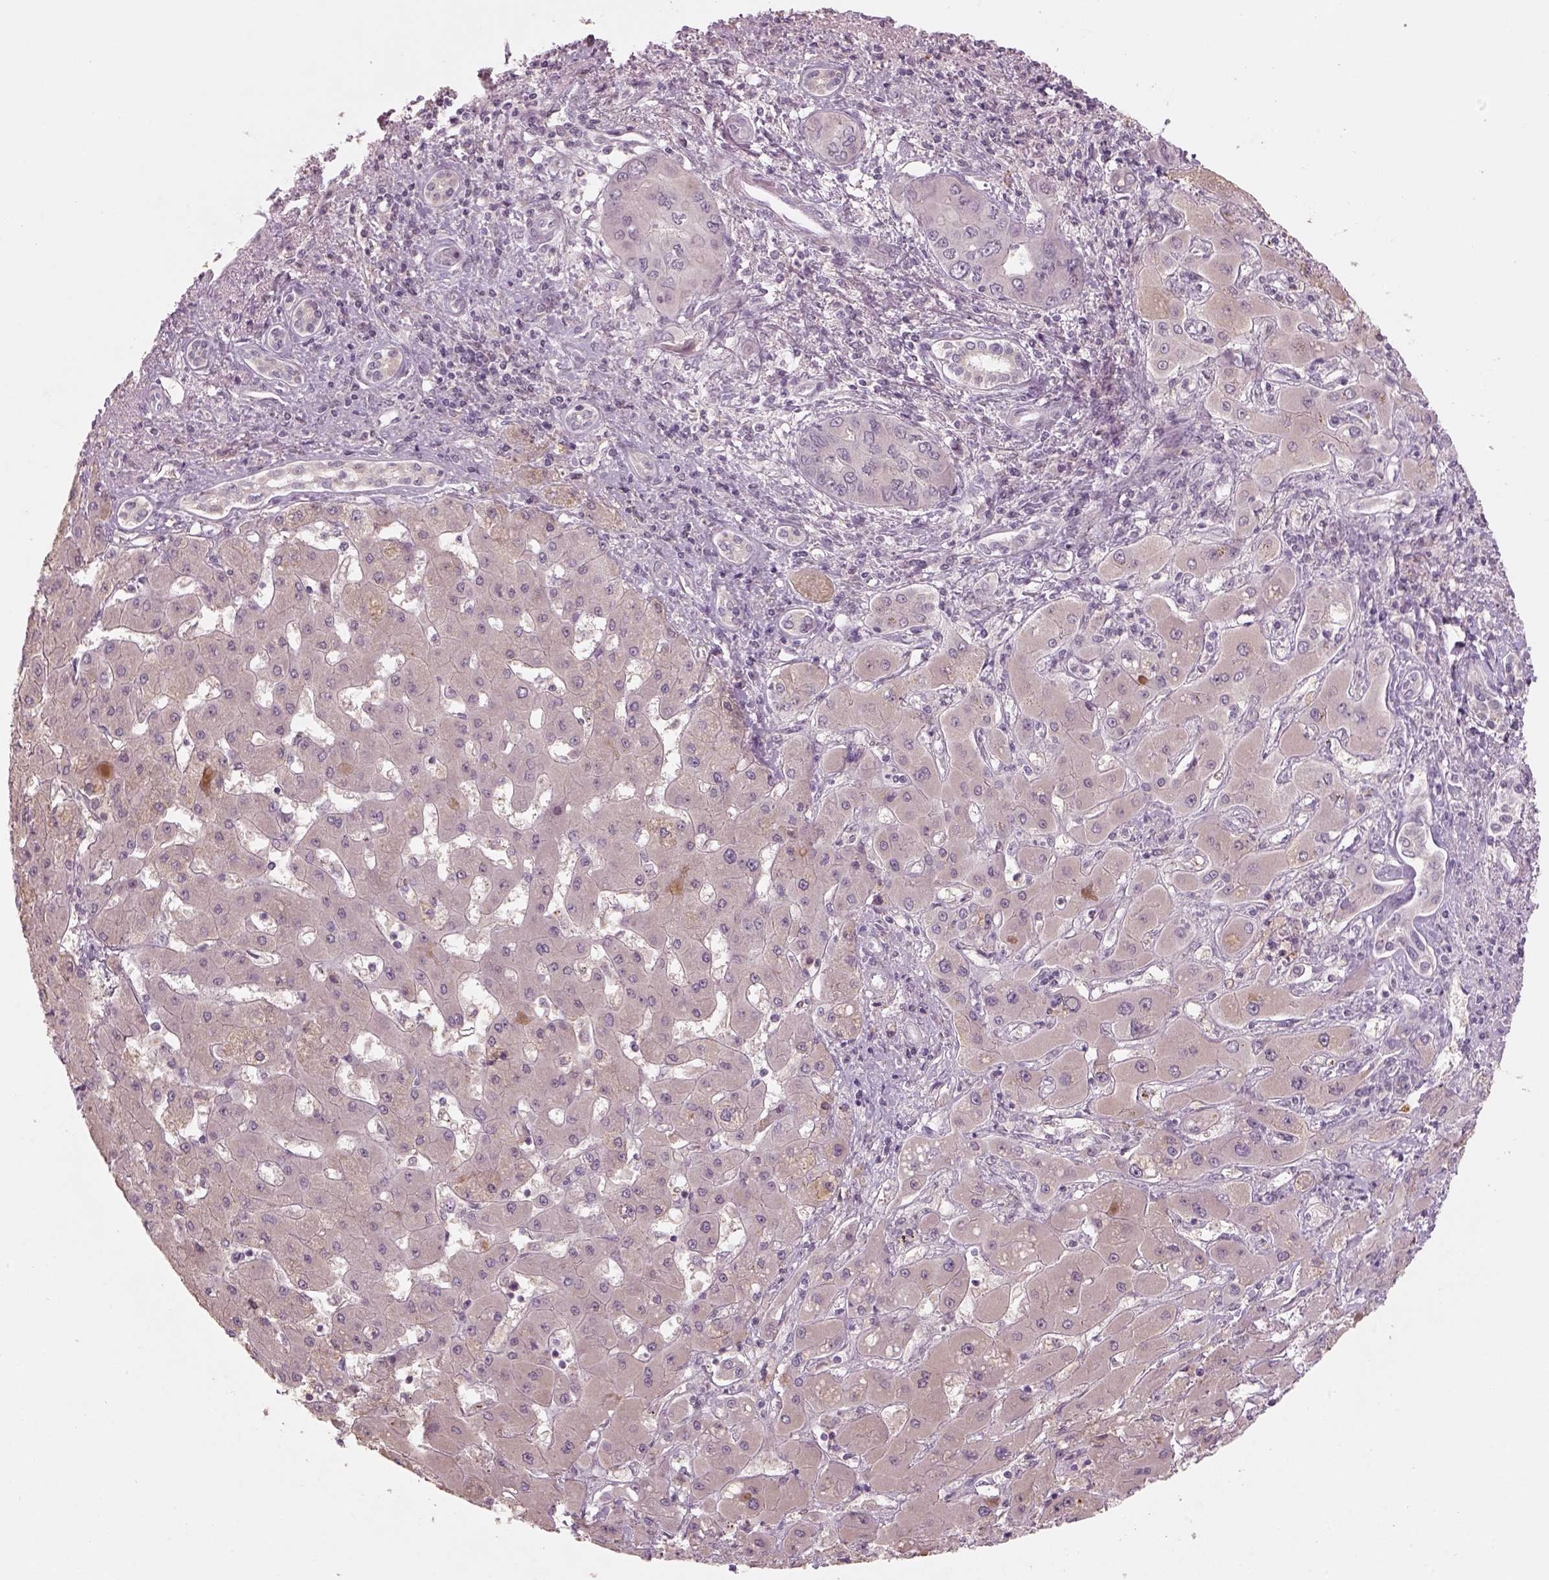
{"staining": {"intensity": "negative", "quantity": "none", "location": "none"}, "tissue": "liver cancer", "cell_type": "Tumor cells", "image_type": "cancer", "snomed": [{"axis": "morphology", "description": "Cholangiocarcinoma"}, {"axis": "topography", "description": "Liver"}], "caption": "Immunohistochemistry (IHC) of liver cancer reveals no positivity in tumor cells.", "gene": "GDNF", "patient": {"sex": "male", "age": 67}}